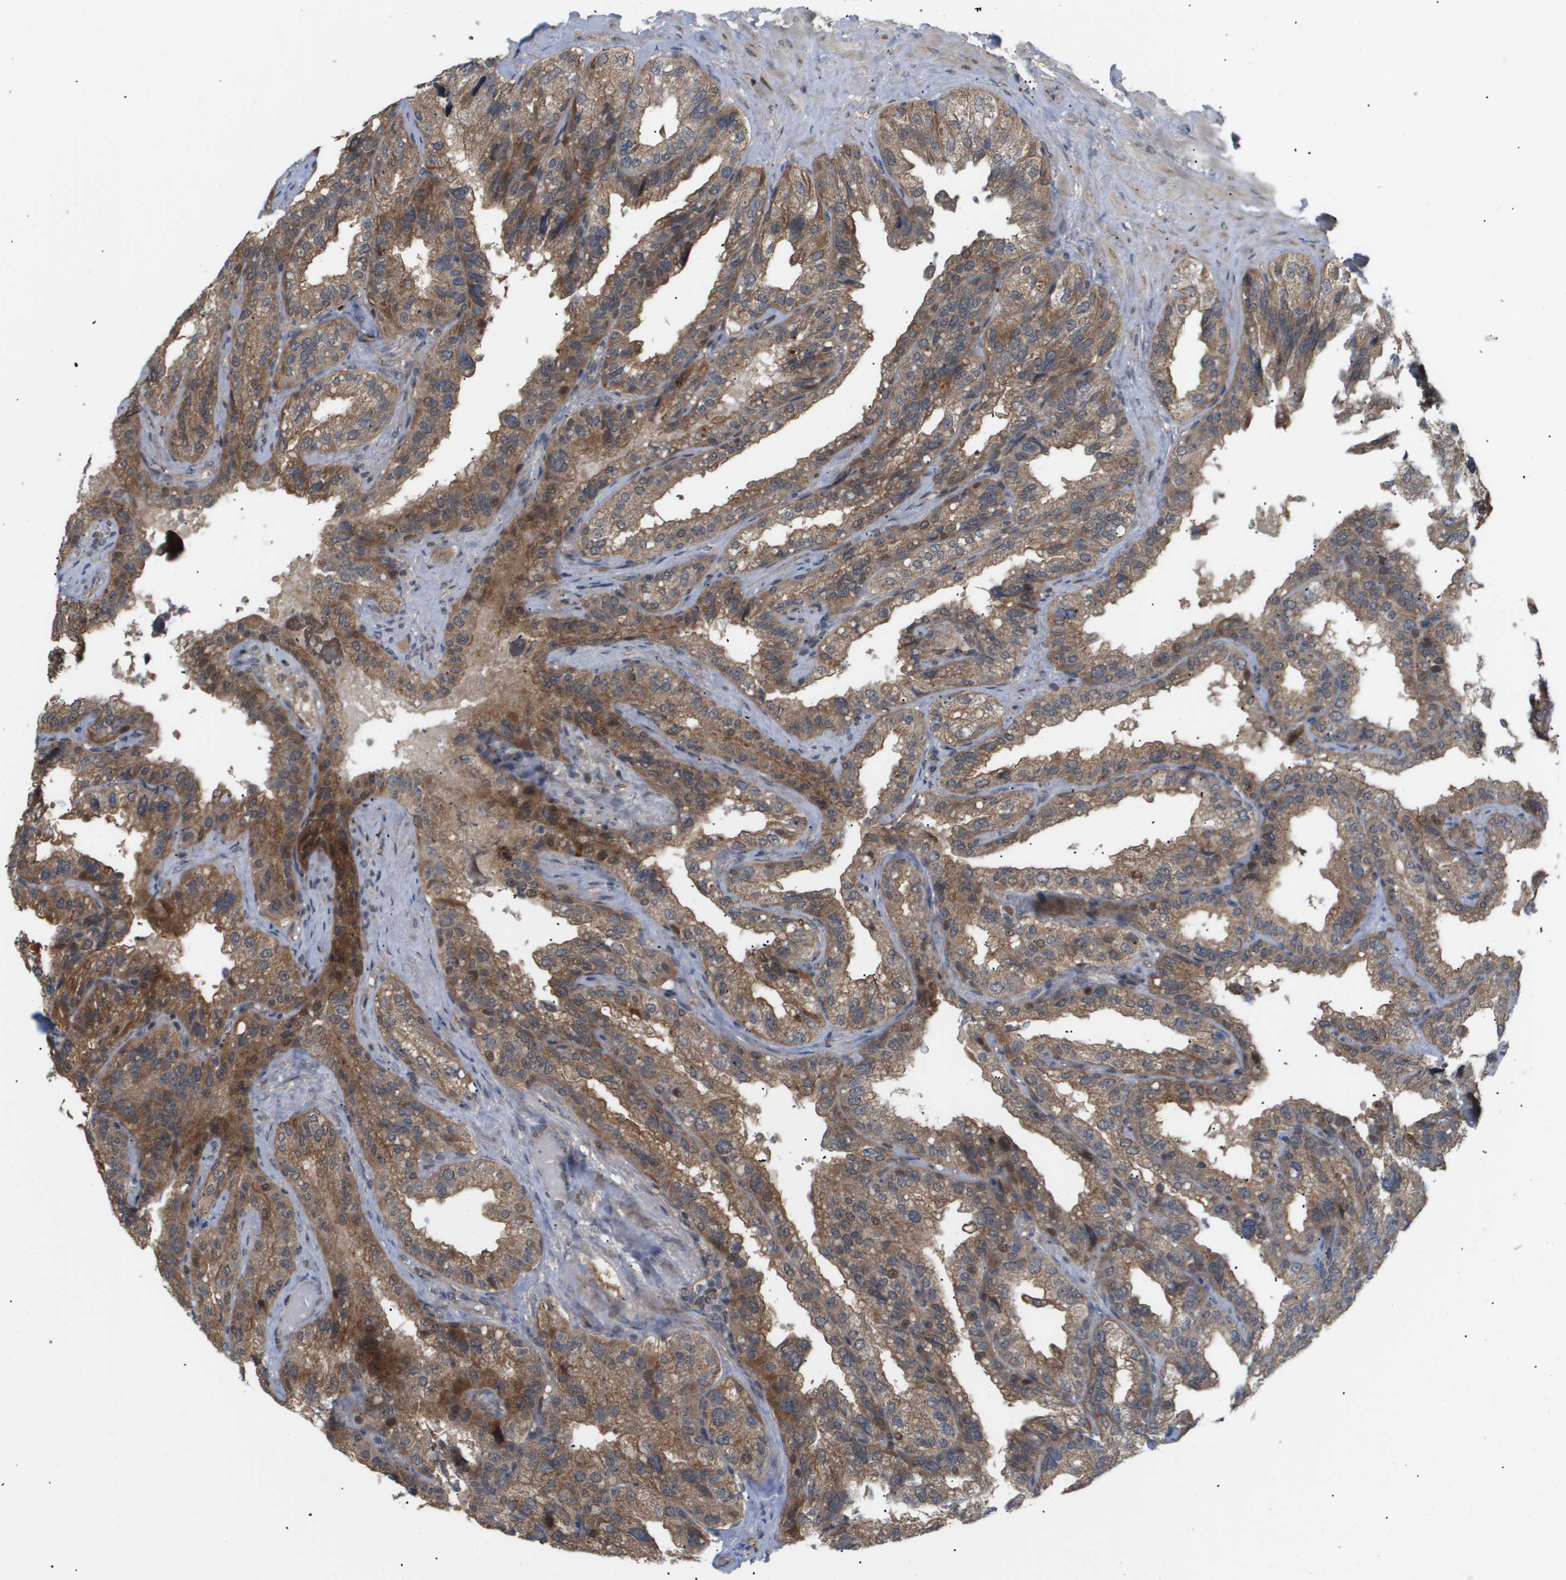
{"staining": {"intensity": "moderate", "quantity": ">75%", "location": "cytoplasmic/membranous"}, "tissue": "seminal vesicle", "cell_type": "Glandular cells", "image_type": "normal", "snomed": [{"axis": "morphology", "description": "Normal tissue, NOS"}, {"axis": "topography", "description": "Seminal veicle"}], "caption": "Seminal vesicle stained with DAB (3,3'-diaminobenzidine) immunohistochemistry (IHC) shows medium levels of moderate cytoplasmic/membranous staining in approximately >75% of glandular cells.", "gene": "PDGFB", "patient": {"sex": "male", "age": 68}}